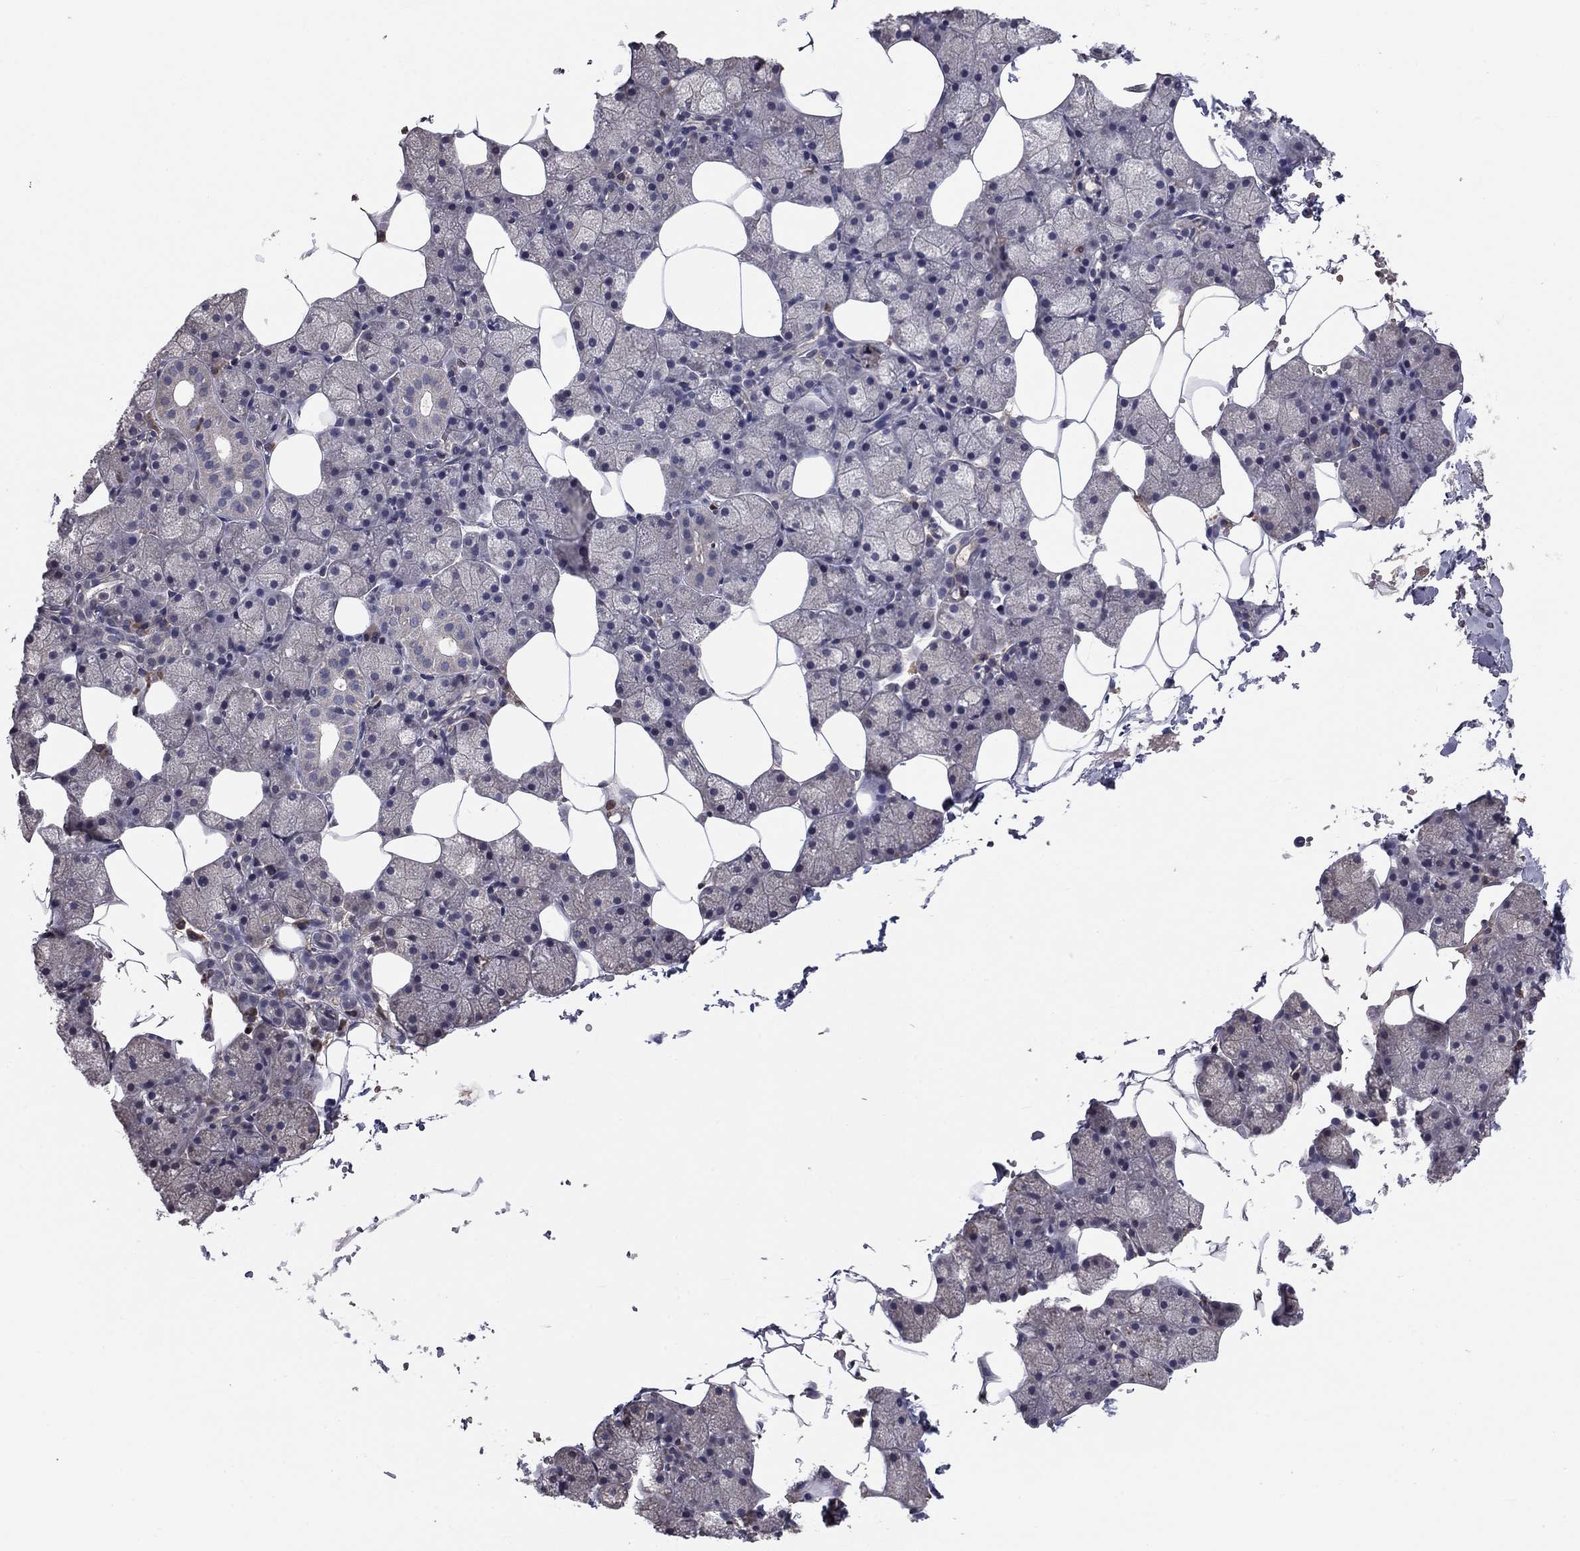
{"staining": {"intensity": "negative", "quantity": "none", "location": "none"}, "tissue": "salivary gland", "cell_type": "Glandular cells", "image_type": "normal", "snomed": [{"axis": "morphology", "description": "Normal tissue, NOS"}, {"axis": "topography", "description": "Salivary gland"}], "caption": "The photomicrograph shows no staining of glandular cells in normal salivary gland. Brightfield microscopy of immunohistochemistry (IHC) stained with DAB (3,3'-diaminobenzidine) (brown) and hematoxylin (blue), captured at high magnification.", "gene": "HSPB2", "patient": {"sex": "male", "age": 38}}